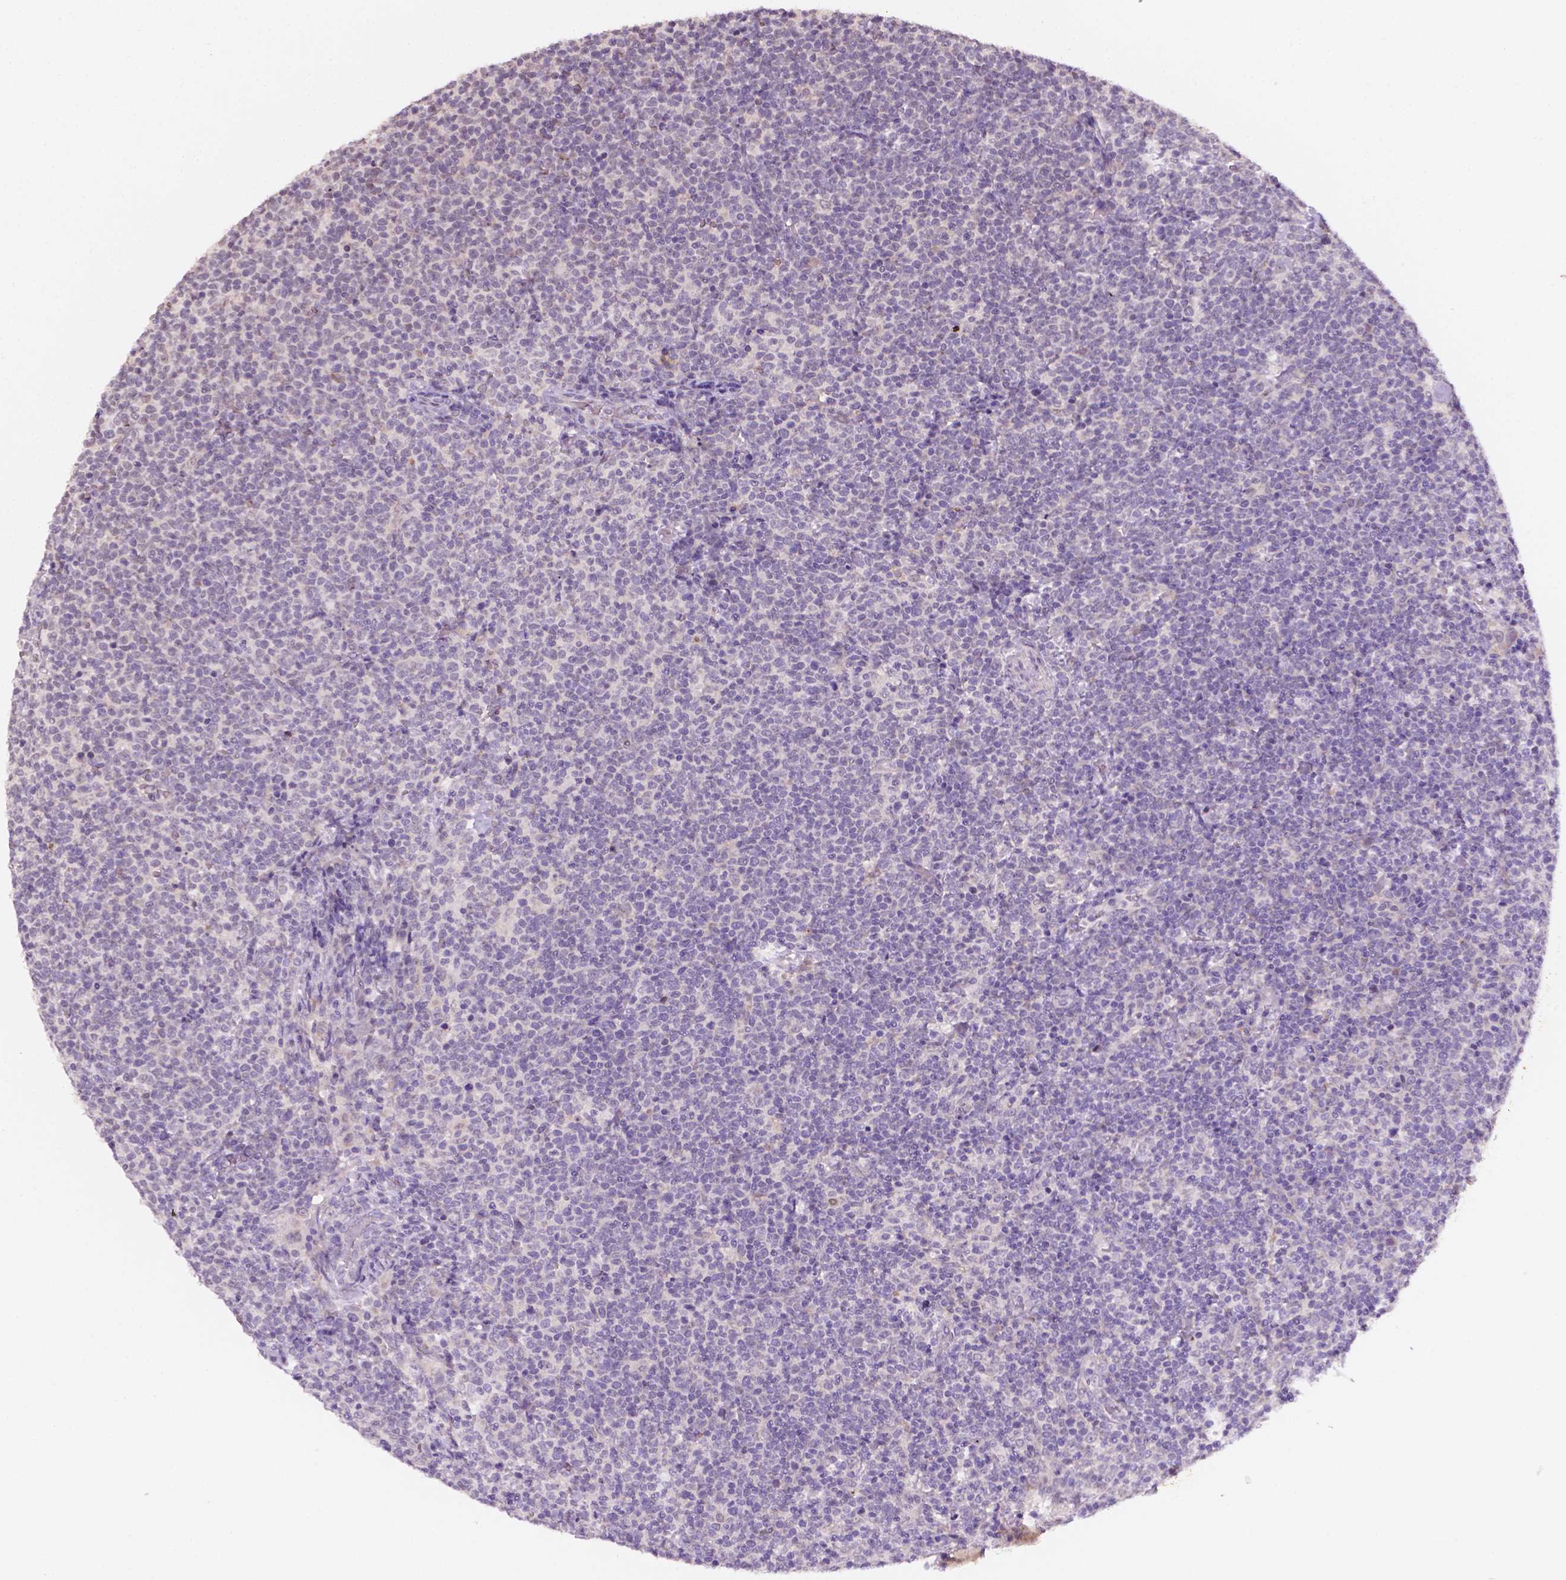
{"staining": {"intensity": "negative", "quantity": "none", "location": "none"}, "tissue": "lymphoma", "cell_type": "Tumor cells", "image_type": "cancer", "snomed": [{"axis": "morphology", "description": "Malignant lymphoma, non-Hodgkin's type, High grade"}, {"axis": "topography", "description": "Lymph node"}], "caption": "IHC micrograph of human lymphoma stained for a protein (brown), which shows no expression in tumor cells. The staining was performed using DAB to visualize the protein expression in brown, while the nuclei were stained in blue with hematoxylin (Magnification: 20x).", "gene": "SHLD3", "patient": {"sex": "male", "age": 61}}